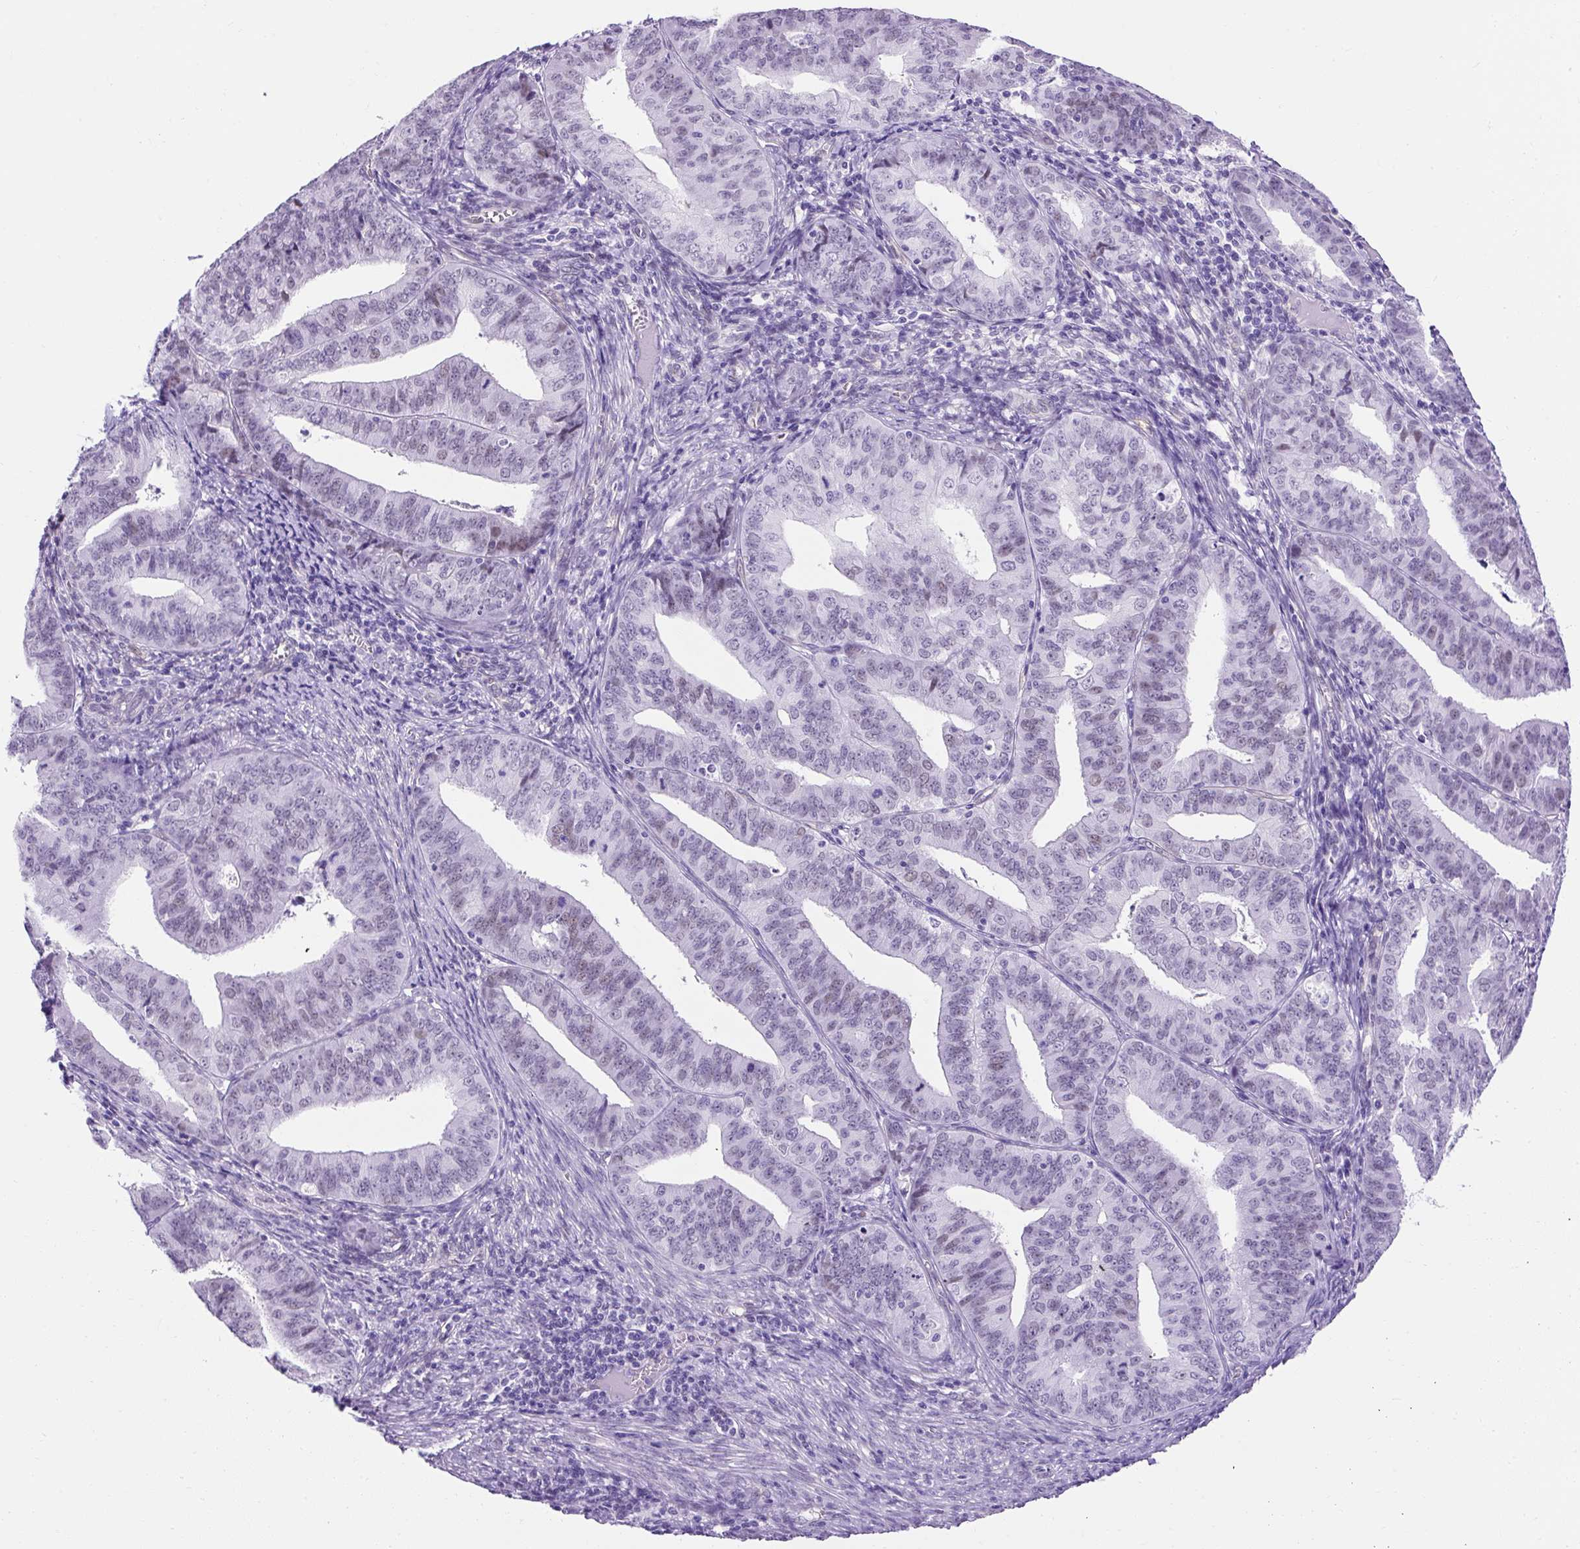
{"staining": {"intensity": "negative", "quantity": "none", "location": "none"}, "tissue": "endometrial cancer", "cell_type": "Tumor cells", "image_type": "cancer", "snomed": [{"axis": "morphology", "description": "Adenocarcinoma, NOS"}, {"axis": "topography", "description": "Endometrium"}], "caption": "Endometrial cancer was stained to show a protein in brown. There is no significant positivity in tumor cells.", "gene": "KRT12", "patient": {"sex": "female", "age": 73}}